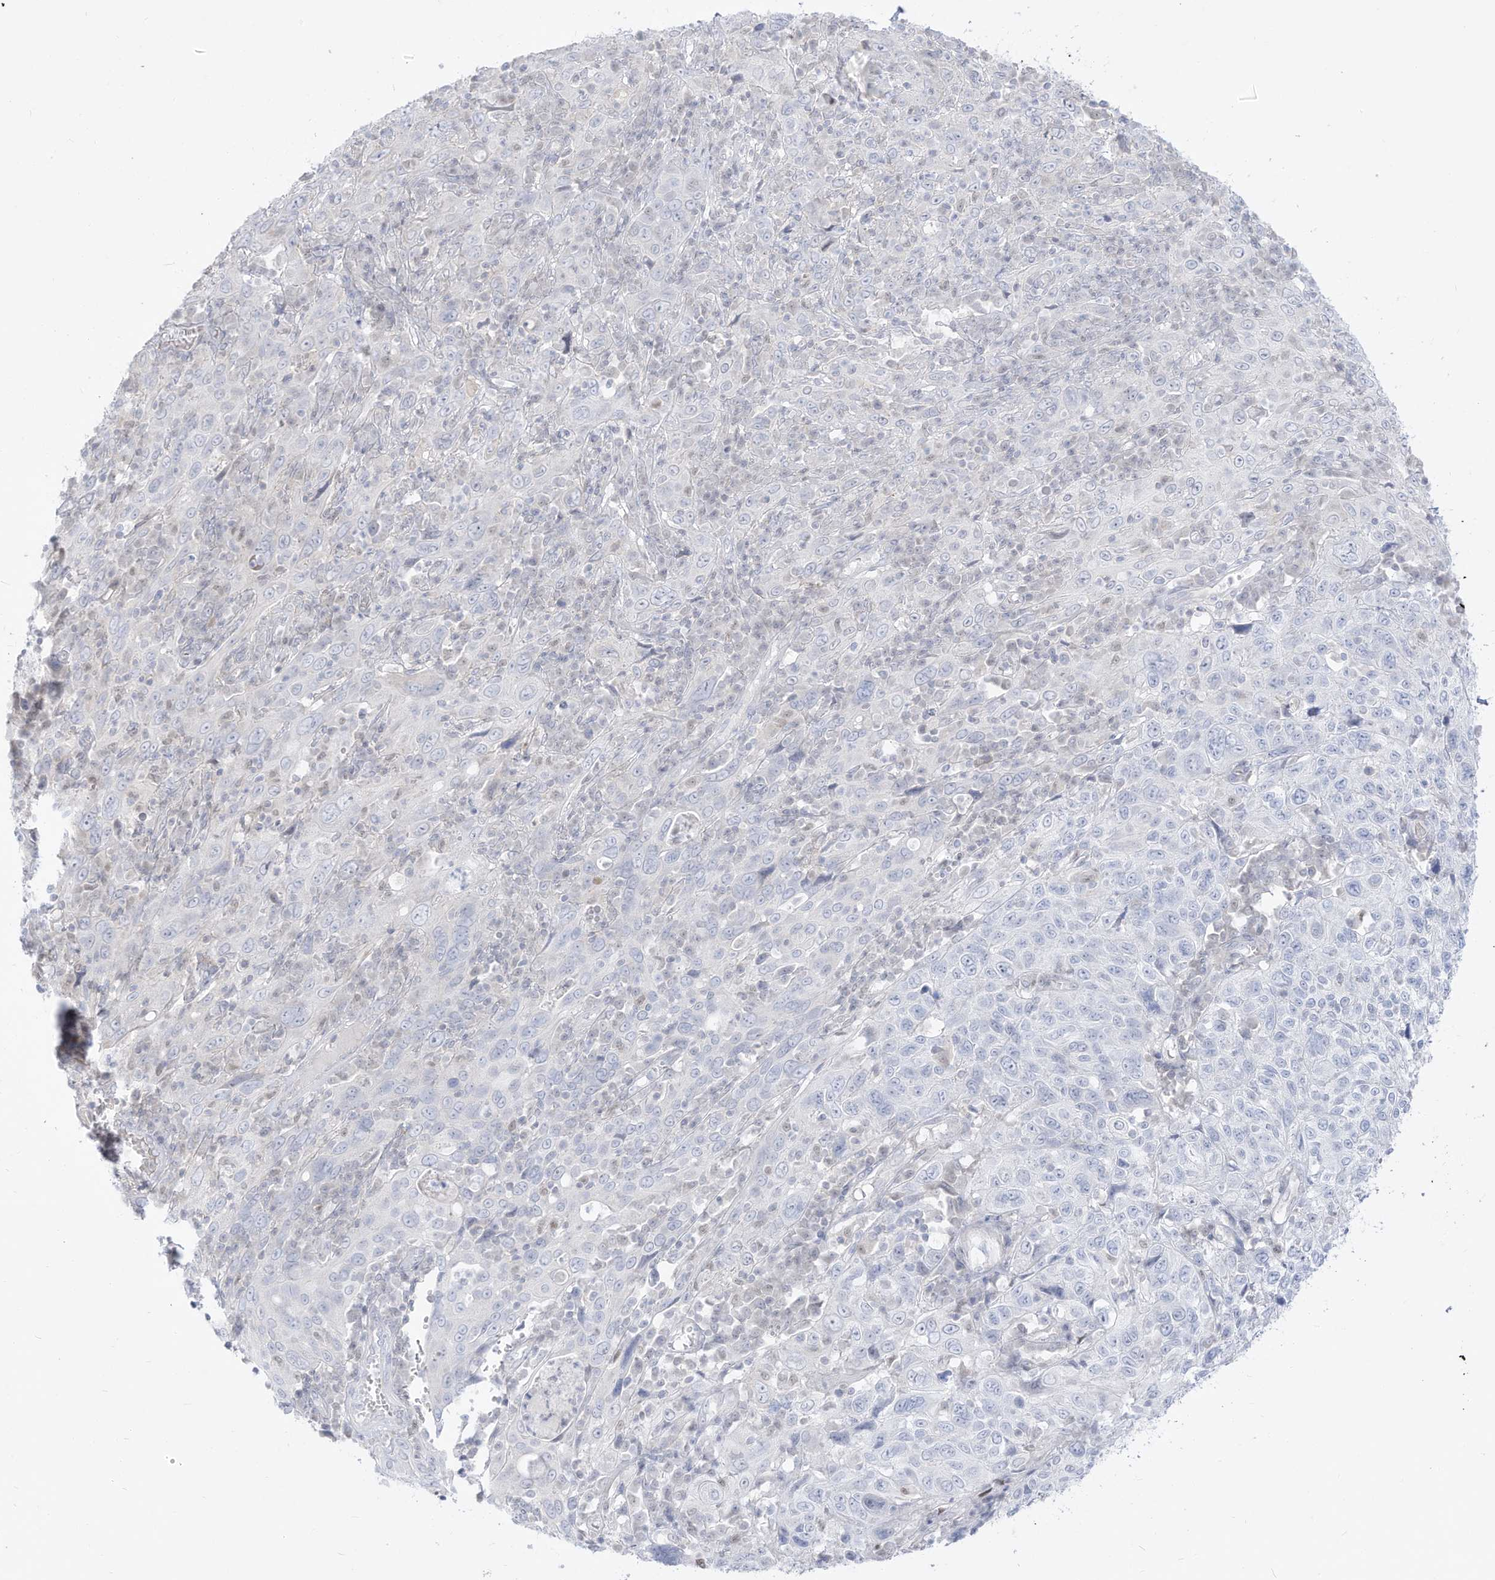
{"staining": {"intensity": "negative", "quantity": "none", "location": "none"}, "tissue": "cervical cancer", "cell_type": "Tumor cells", "image_type": "cancer", "snomed": [{"axis": "morphology", "description": "Squamous cell carcinoma, NOS"}, {"axis": "topography", "description": "Cervix"}], "caption": "Micrograph shows no significant protein expression in tumor cells of cervical squamous cell carcinoma. (Brightfield microscopy of DAB (3,3'-diaminobenzidine) immunohistochemistry at high magnification).", "gene": "DMKN", "patient": {"sex": "female", "age": 46}}